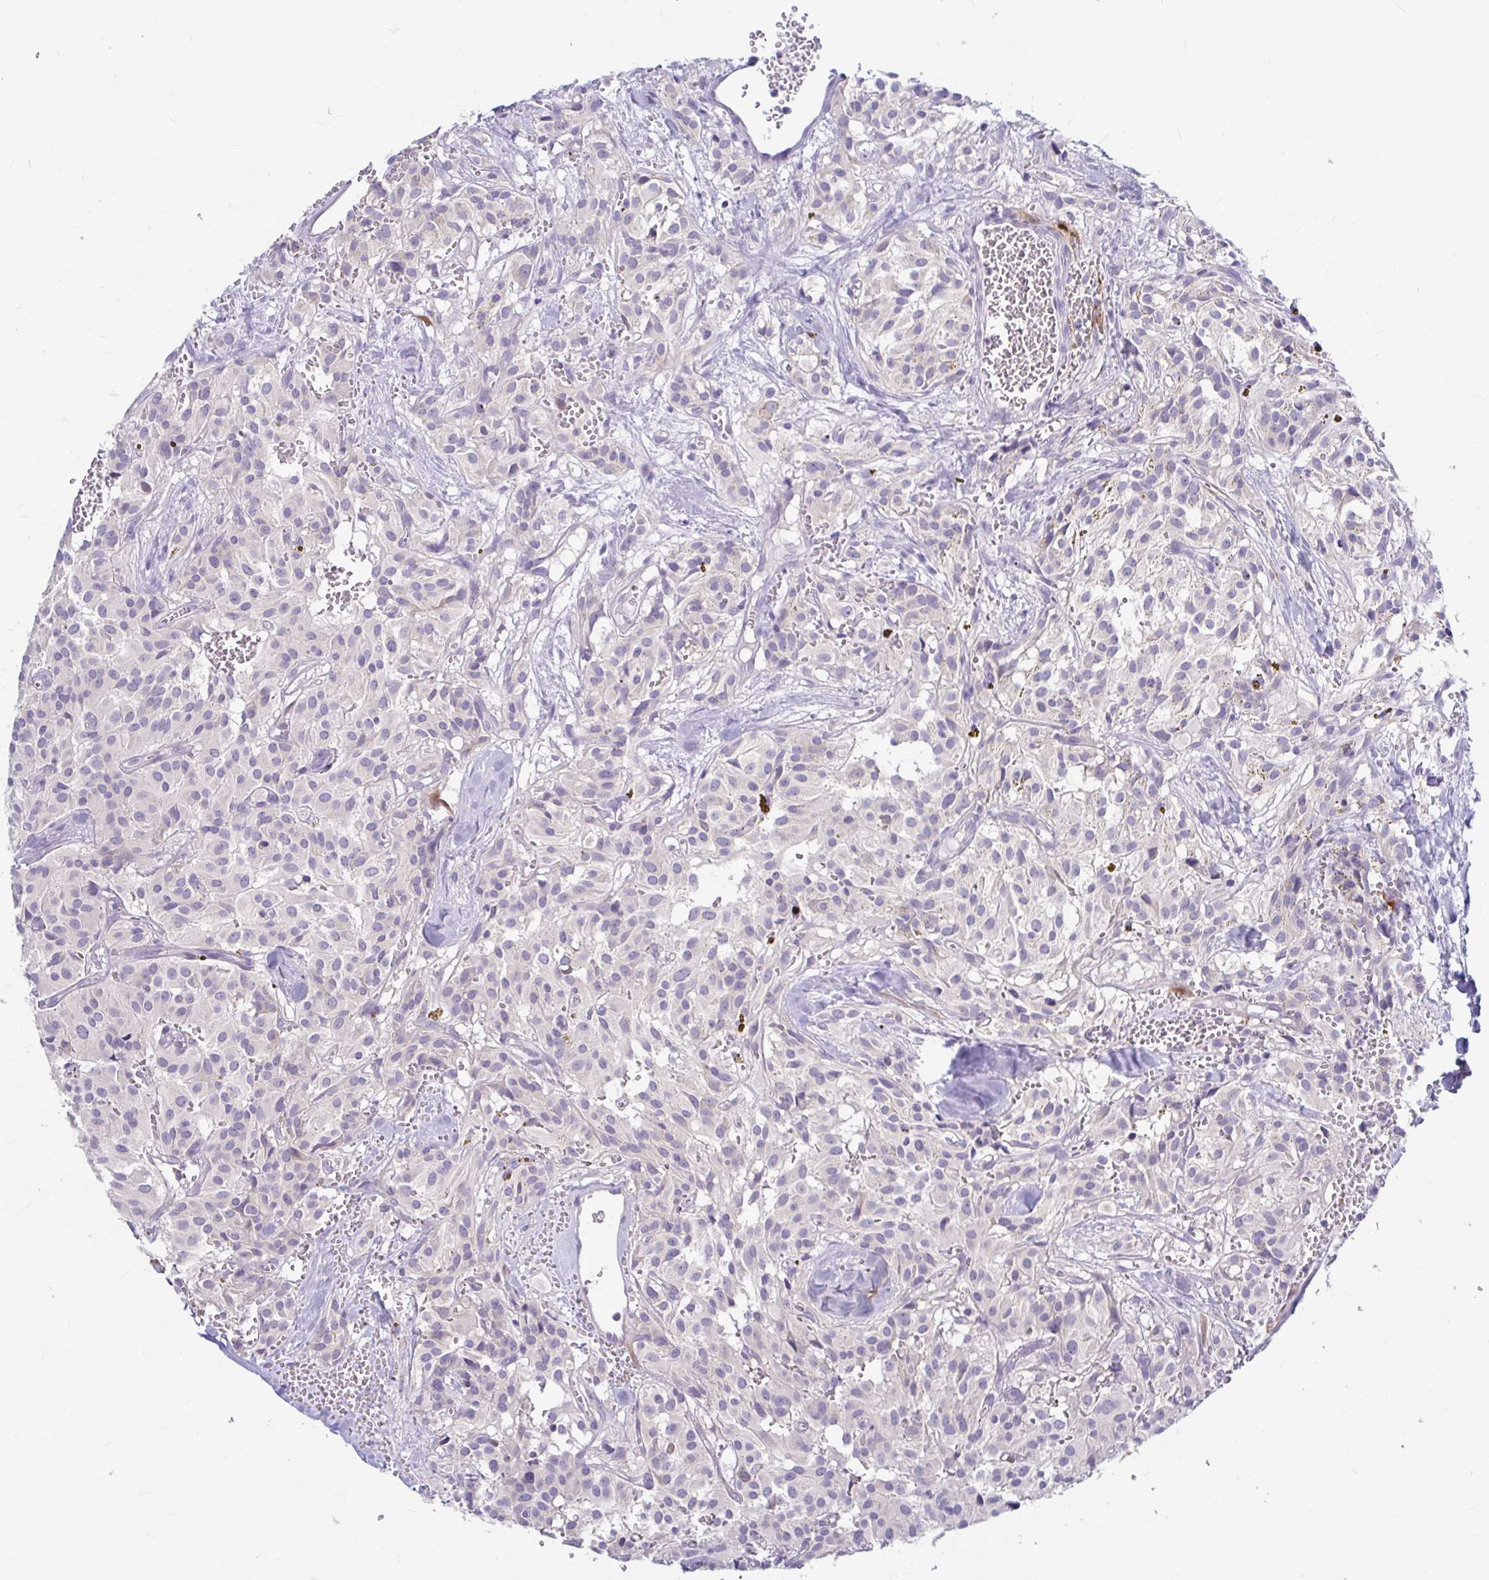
{"staining": {"intensity": "negative", "quantity": "none", "location": "none"}, "tissue": "glioma", "cell_type": "Tumor cells", "image_type": "cancer", "snomed": [{"axis": "morphology", "description": "Glioma, malignant, Low grade"}, {"axis": "topography", "description": "Brain"}], "caption": "Malignant glioma (low-grade) was stained to show a protein in brown. There is no significant positivity in tumor cells.", "gene": "ADH1A", "patient": {"sex": "male", "age": 42}}